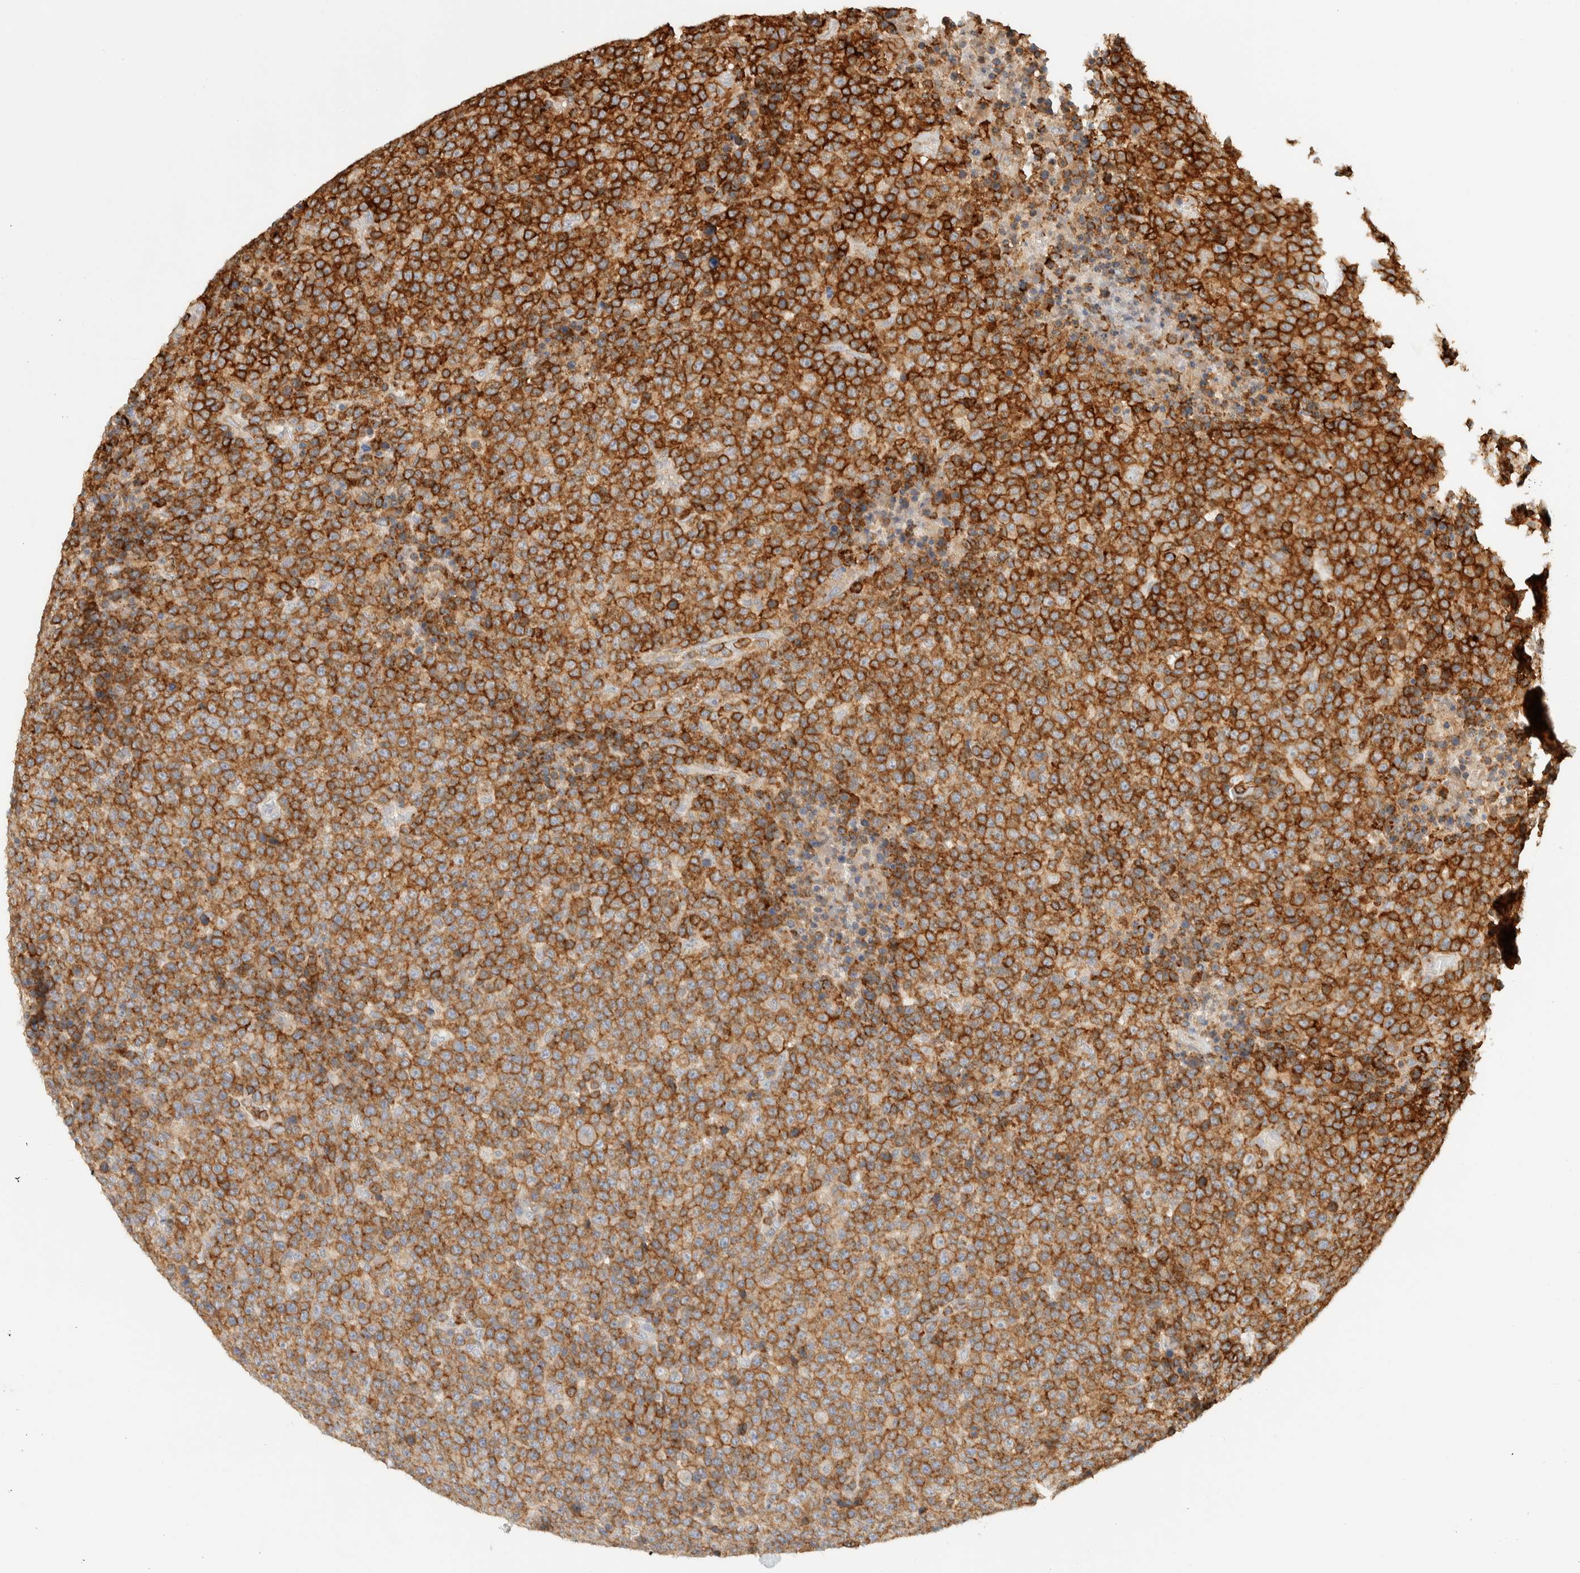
{"staining": {"intensity": "strong", "quantity": ">75%", "location": "cytoplasmic/membranous"}, "tissue": "lymphoma", "cell_type": "Tumor cells", "image_type": "cancer", "snomed": [{"axis": "morphology", "description": "Malignant lymphoma, non-Hodgkin's type, High grade"}, {"axis": "topography", "description": "Lymph node"}], "caption": "Tumor cells display high levels of strong cytoplasmic/membranous expression in about >75% of cells in human lymphoma.", "gene": "RUNDC1", "patient": {"sex": "male", "age": 13}}